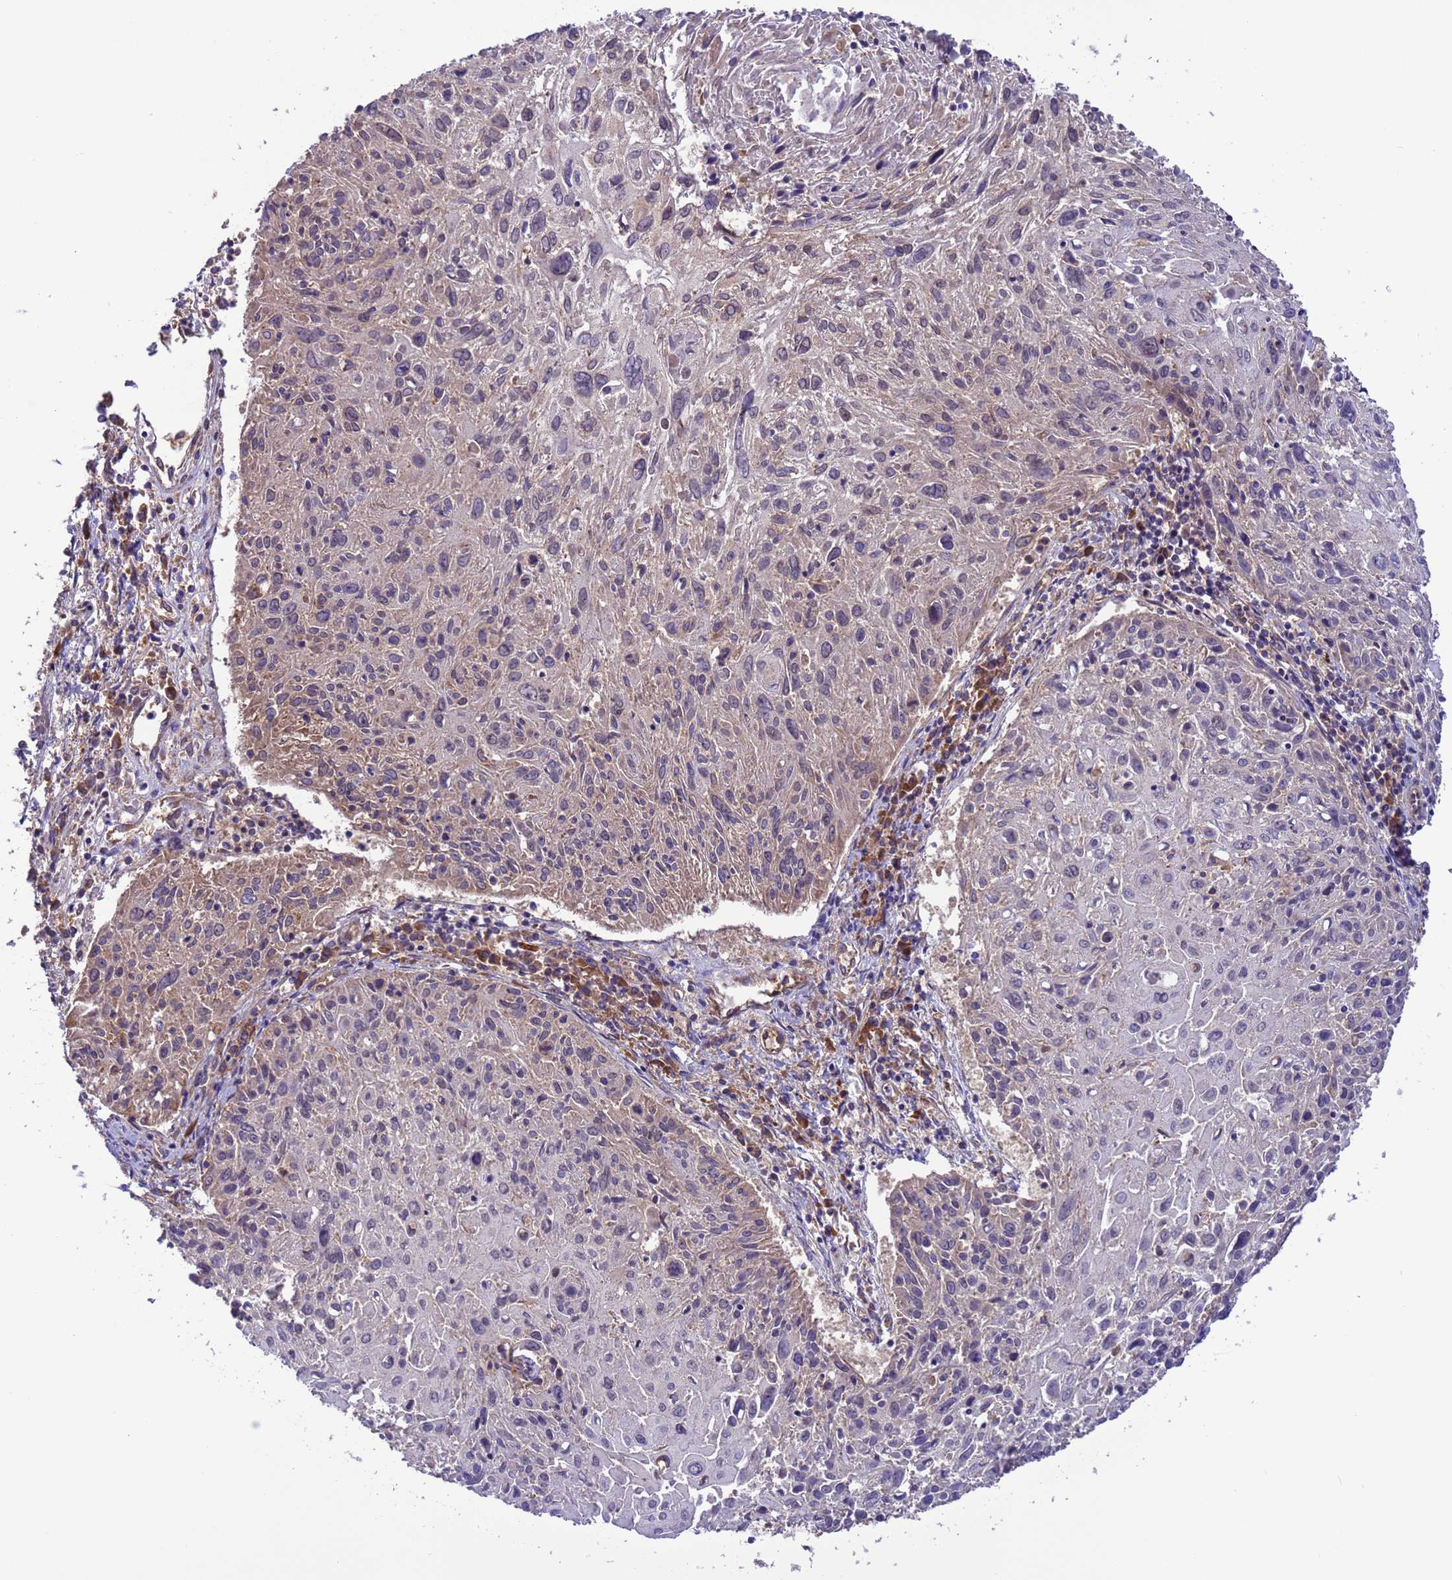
{"staining": {"intensity": "negative", "quantity": "none", "location": "none"}, "tissue": "cervical cancer", "cell_type": "Tumor cells", "image_type": "cancer", "snomed": [{"axis": "morphology", "description": "Squamous cell carcinoma, NOS"}, {"axis": "topography", "description": "Cervix"}], "caption": "Immunohistochemistry (IHC) photomicrograph of human squamous cell carcinoma (cervical) stained for a protein (brown), which reveals no positivity in tumor cells.", "gene": "ARHGAP12", "patient": {"sex": "female", "age": 51}}